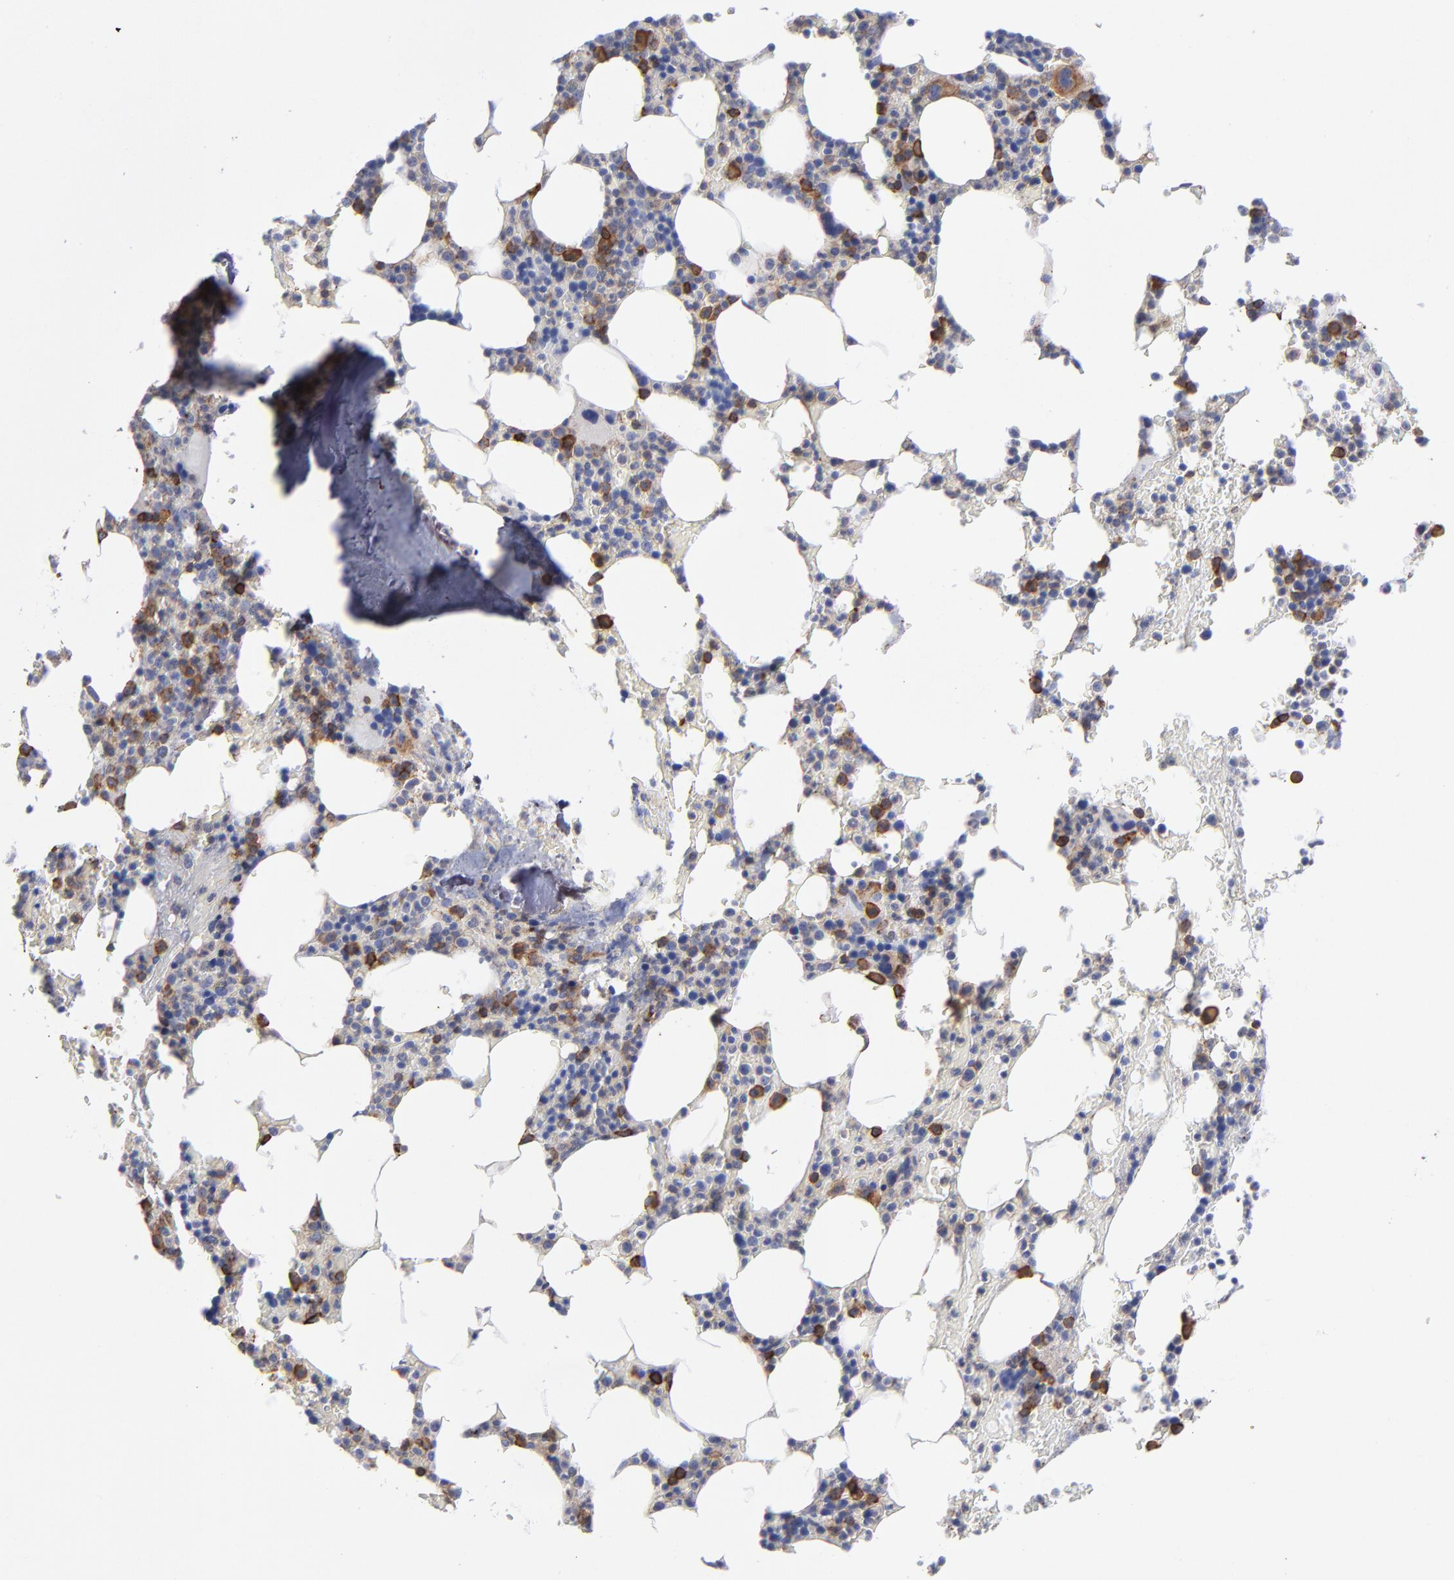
{"staining": {"intensity": "moderate", "quantity": "<25%", "location": "cytoplasmic/membranous"}, "tissue": "bone marrow", "cell_type": "Hematopoietic cells", "image_type": "normal", "snomed": [{"axis": "morphology", "description": "Normal tissue, NOS"}, {"axis": "topography", "description": "Bone marrow"}], "caption": "Immunohistochemical staining of benign bone marrow demonstrates moderate cytoplasmic/membranous protein staining in about <25% of hematopoietic cells. Immunohistochemistry (ihc) stains the protein of interest in brown and the nuclei are stained blue.", "gene": "LAT2", "patient": {"sex": "female", "age": 66}}